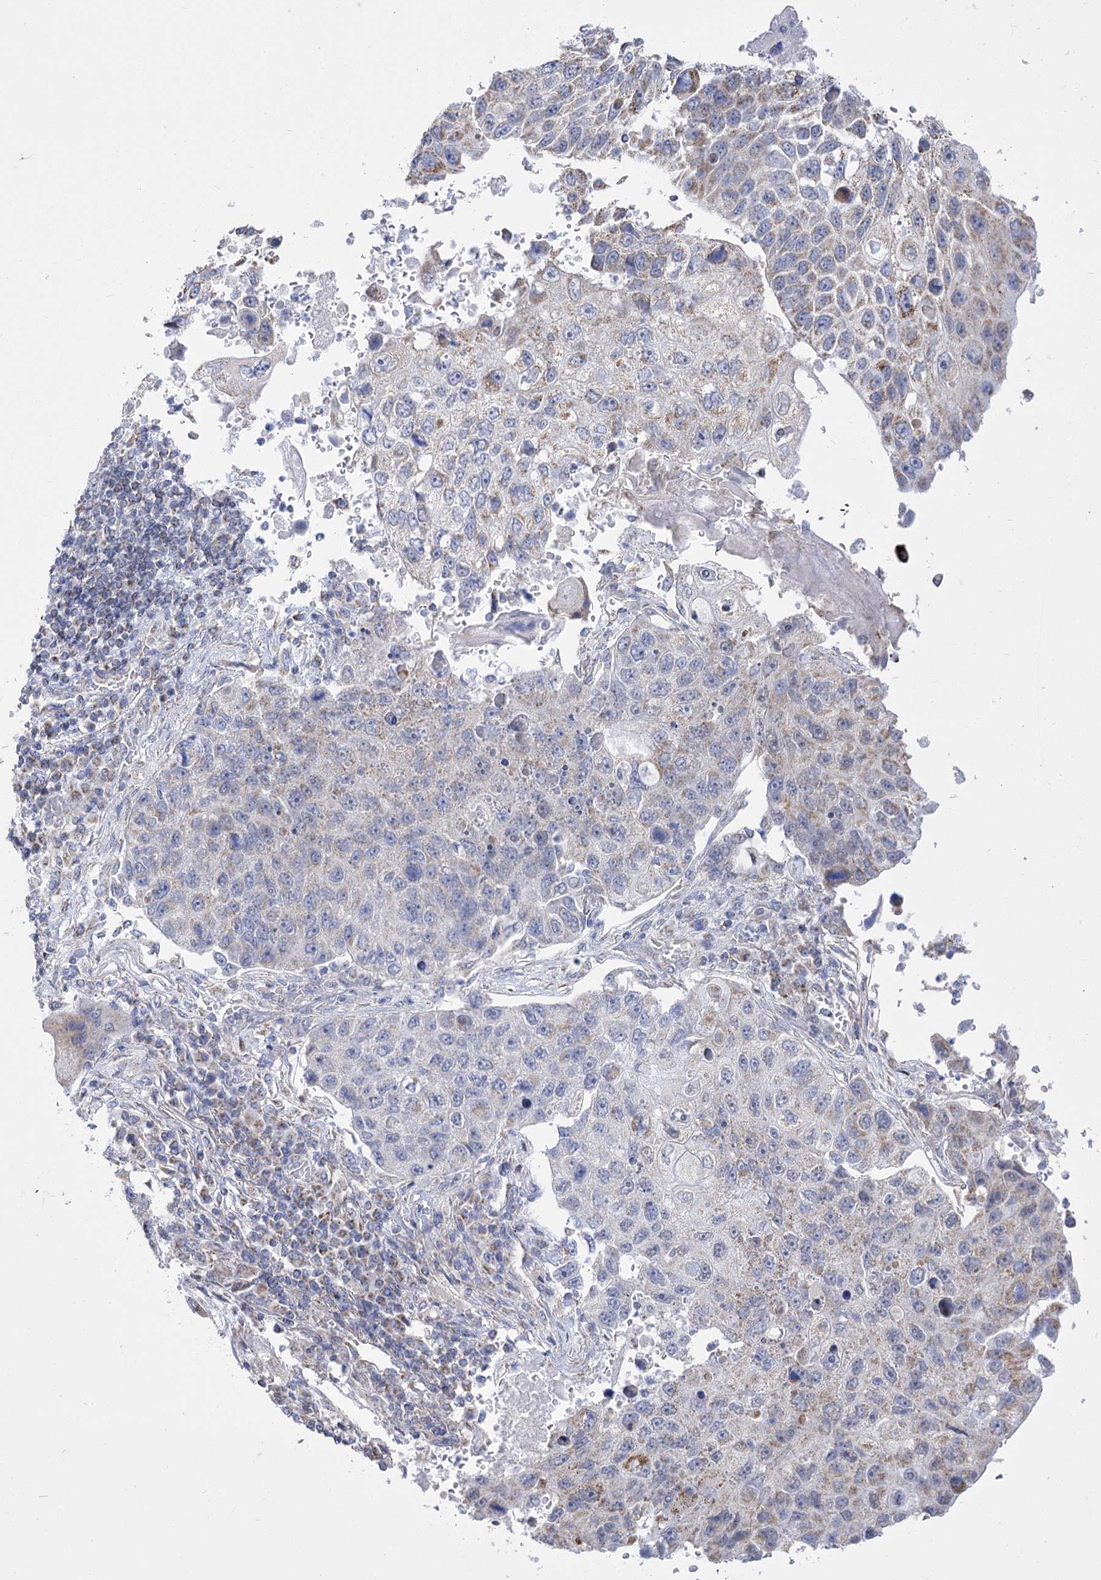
{"staining": {"intensity": "weak", "quantity": "<25%", "location": "cytoplasmic/membranous"}, "tissue": "lung cancer", "cell_type": "Tumor cells", "image_type": "cancer", "snomed": [{"axis": "morphology", "description": "Squamous cell carcinoma, NOS"}, {"axis": "topography", "description": "Lung"}], "caption": "This is an immunohistochemistry photomicrograph of human lung cancer. There is no staining in tumor cells.", "gene": "PDHB", "patient": {"sex": "male", "age": 61}}